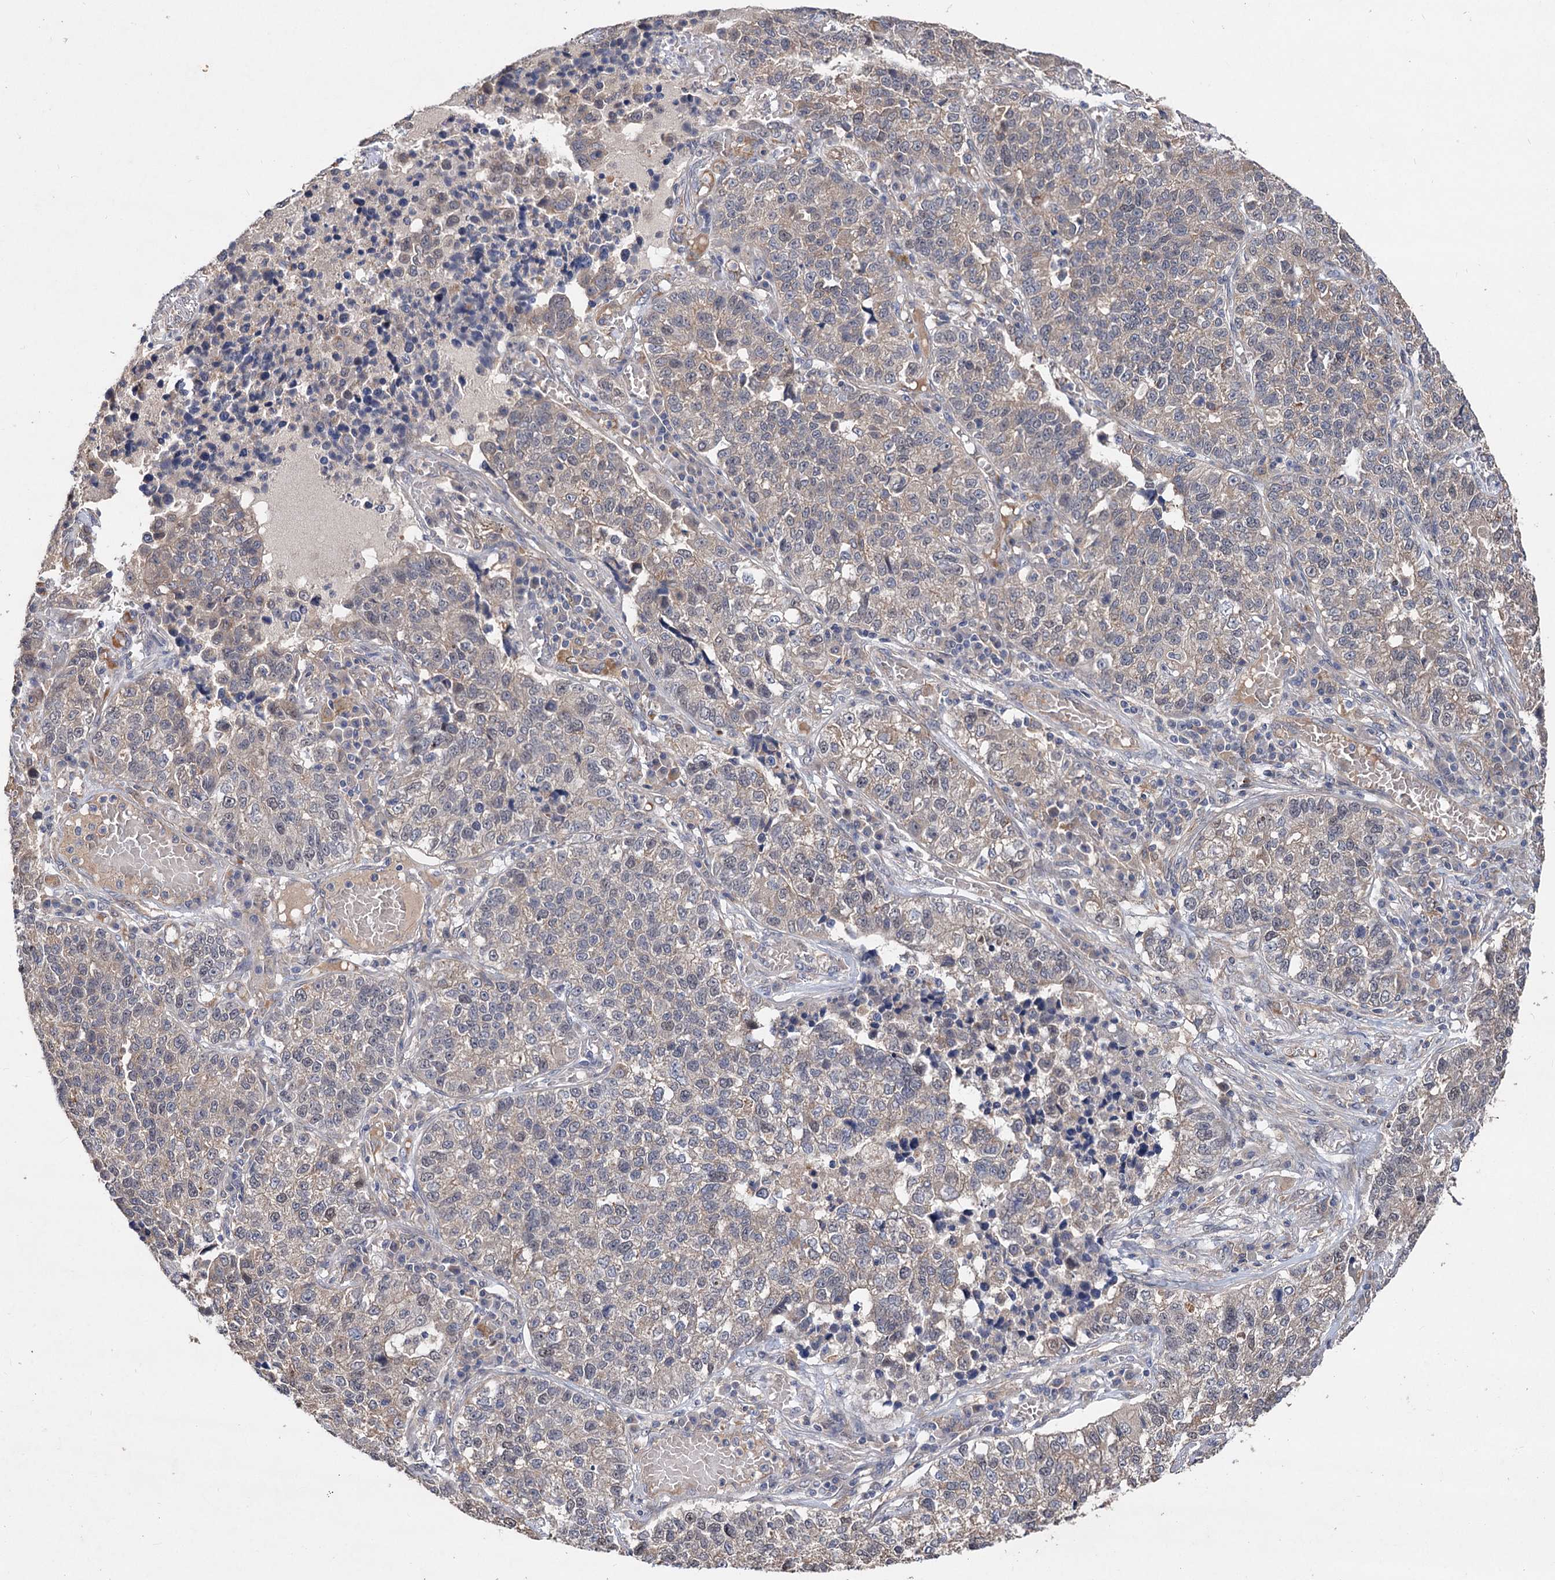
{"staining": {"intensity": "weak", "quantity": "25%-75%", "location": "cytoplasmic/membranous"}, "tissue": "lung cancer", "cell_type": "Tumor cells", "image_type": "cancer", "snomed": [{"axis": "morphology", "description": "Adenocarcinoma, NOS"}, {"axis": "topography", "description": "Lung"}], "caption": "Human lung cancer (adenocarcinoma) stained for a protein (brown) demonstrates weak cytoplasmic/membranous positive positivity in approximately 25%-75% of tumor cells.", "gene": "NUDCD2", "patient": {"sex": "male", "age": 49}}